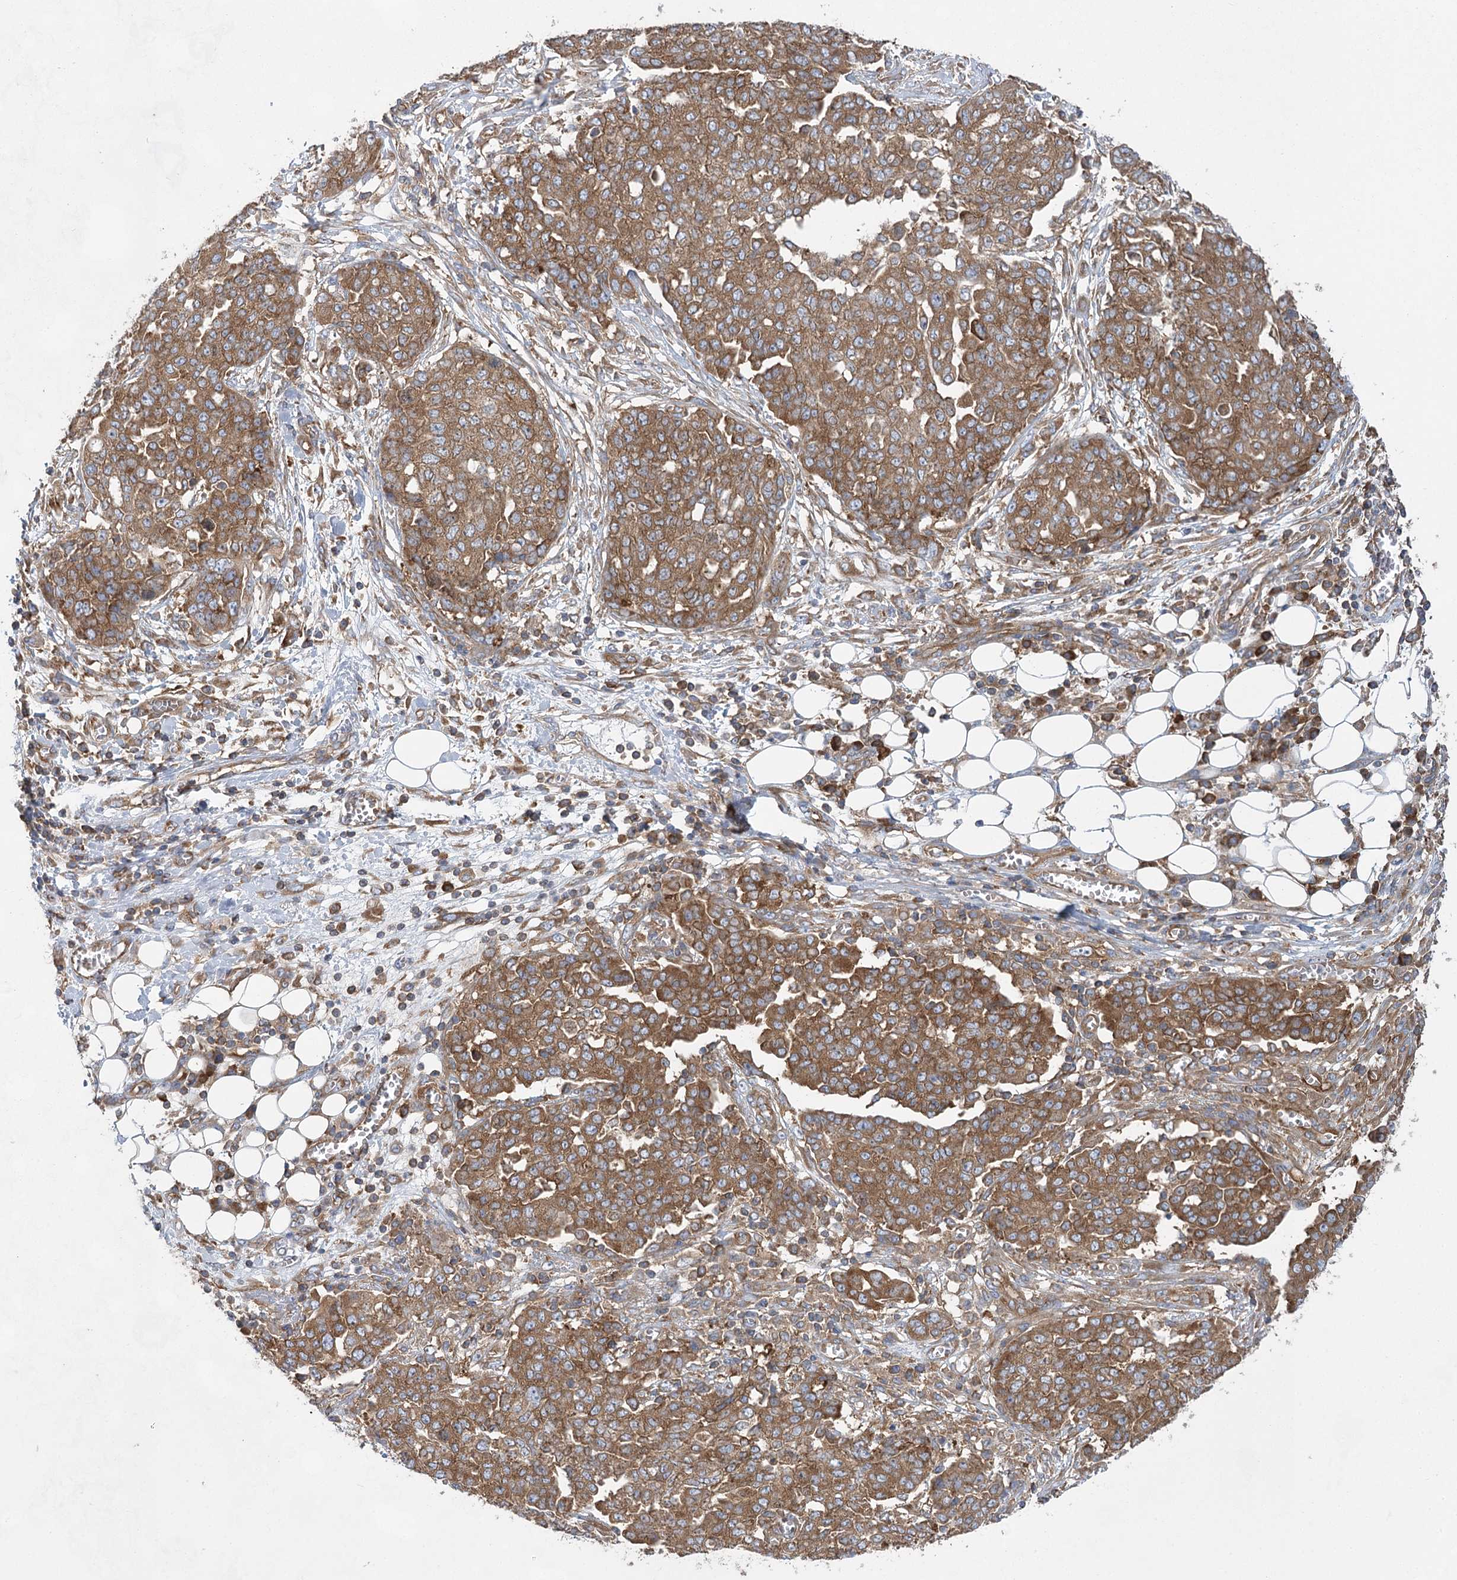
{"staining": {"intensity": "moderate", "quantity": ">75%", "location": "cytoplasmic/membranous"}, "tissue": "ovarian cancer", "cell_type": "Tumor cells", "image_type": "cancer", "snomed": [{"axis": "morphology", "description": "Cystadenocarcinoma, serous, NOS"}, {"axis": "topography", "description": "Soft tissue"}, {"axis": "topography", "description": "Ovary"}], "caption": "Ovarian cancer (serous cystadenocarcinoma) stained with a brown dye reveals moderate cytoplasmic/membranous positive positivity in approximately >75% of tumor cells.", "gene": "EIF3A", "patient": {"sex": "female", "age": 57}}